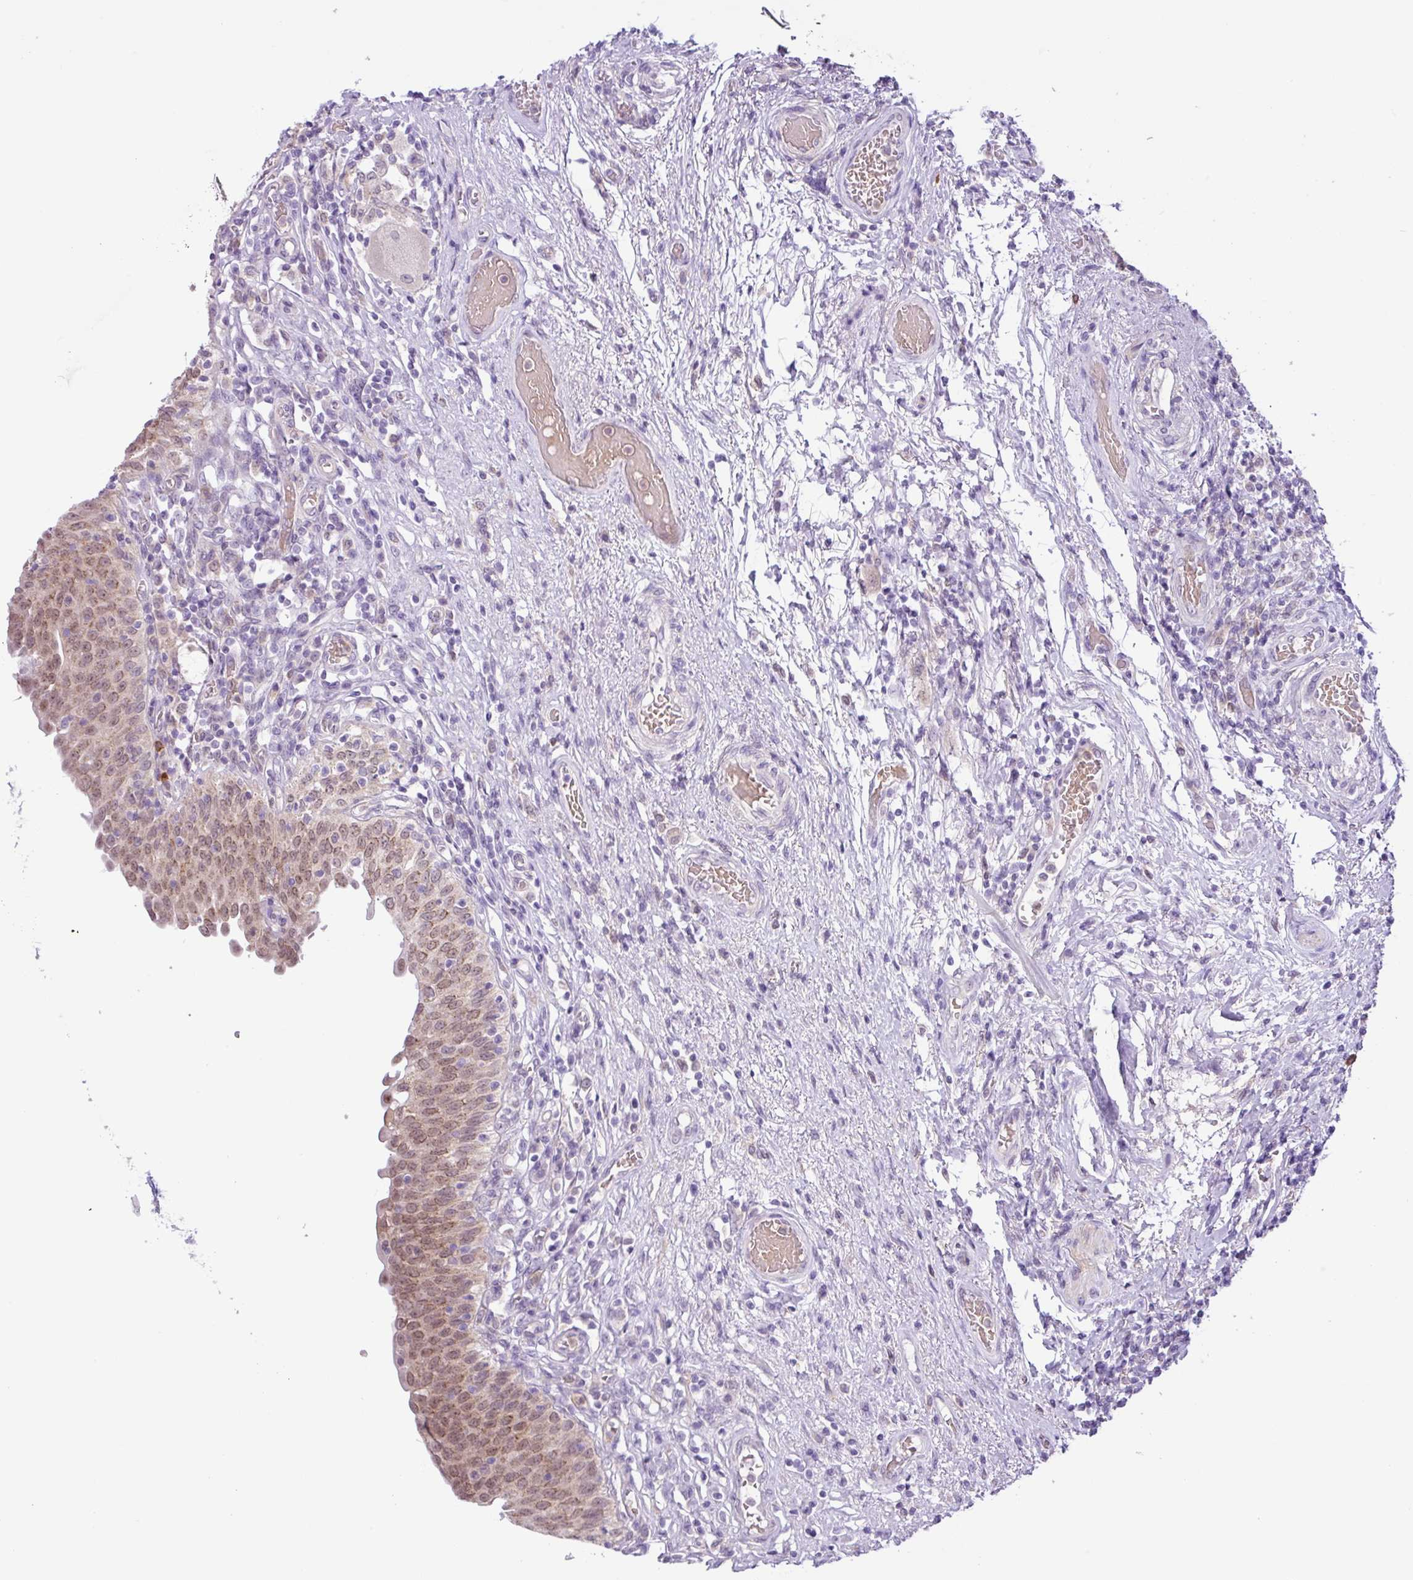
{"staining": {"intensity": "moderate", "quantity": "25%-75%", "location": "cytoplasmic/membranous,nuclear"}, "tissue": "urinary bladder", "cell_type": "Urothelial cells", "image_type": "normal", "snomed": [{"axis": "morphology", "description": "Normal tissue, NOS"}, {"axis": "topography", "description": "Urinary bladder"}], "caption": "Approximately 25%-75% of urothelial cells in unremarkable human urinary bladder reveal moderate cytoplasmic/membranous,nuclear protein staining as visualized by brown immunohistochemical staining.", "gene": "TONSL", "patient": {"sex": "male", "age": 71}}